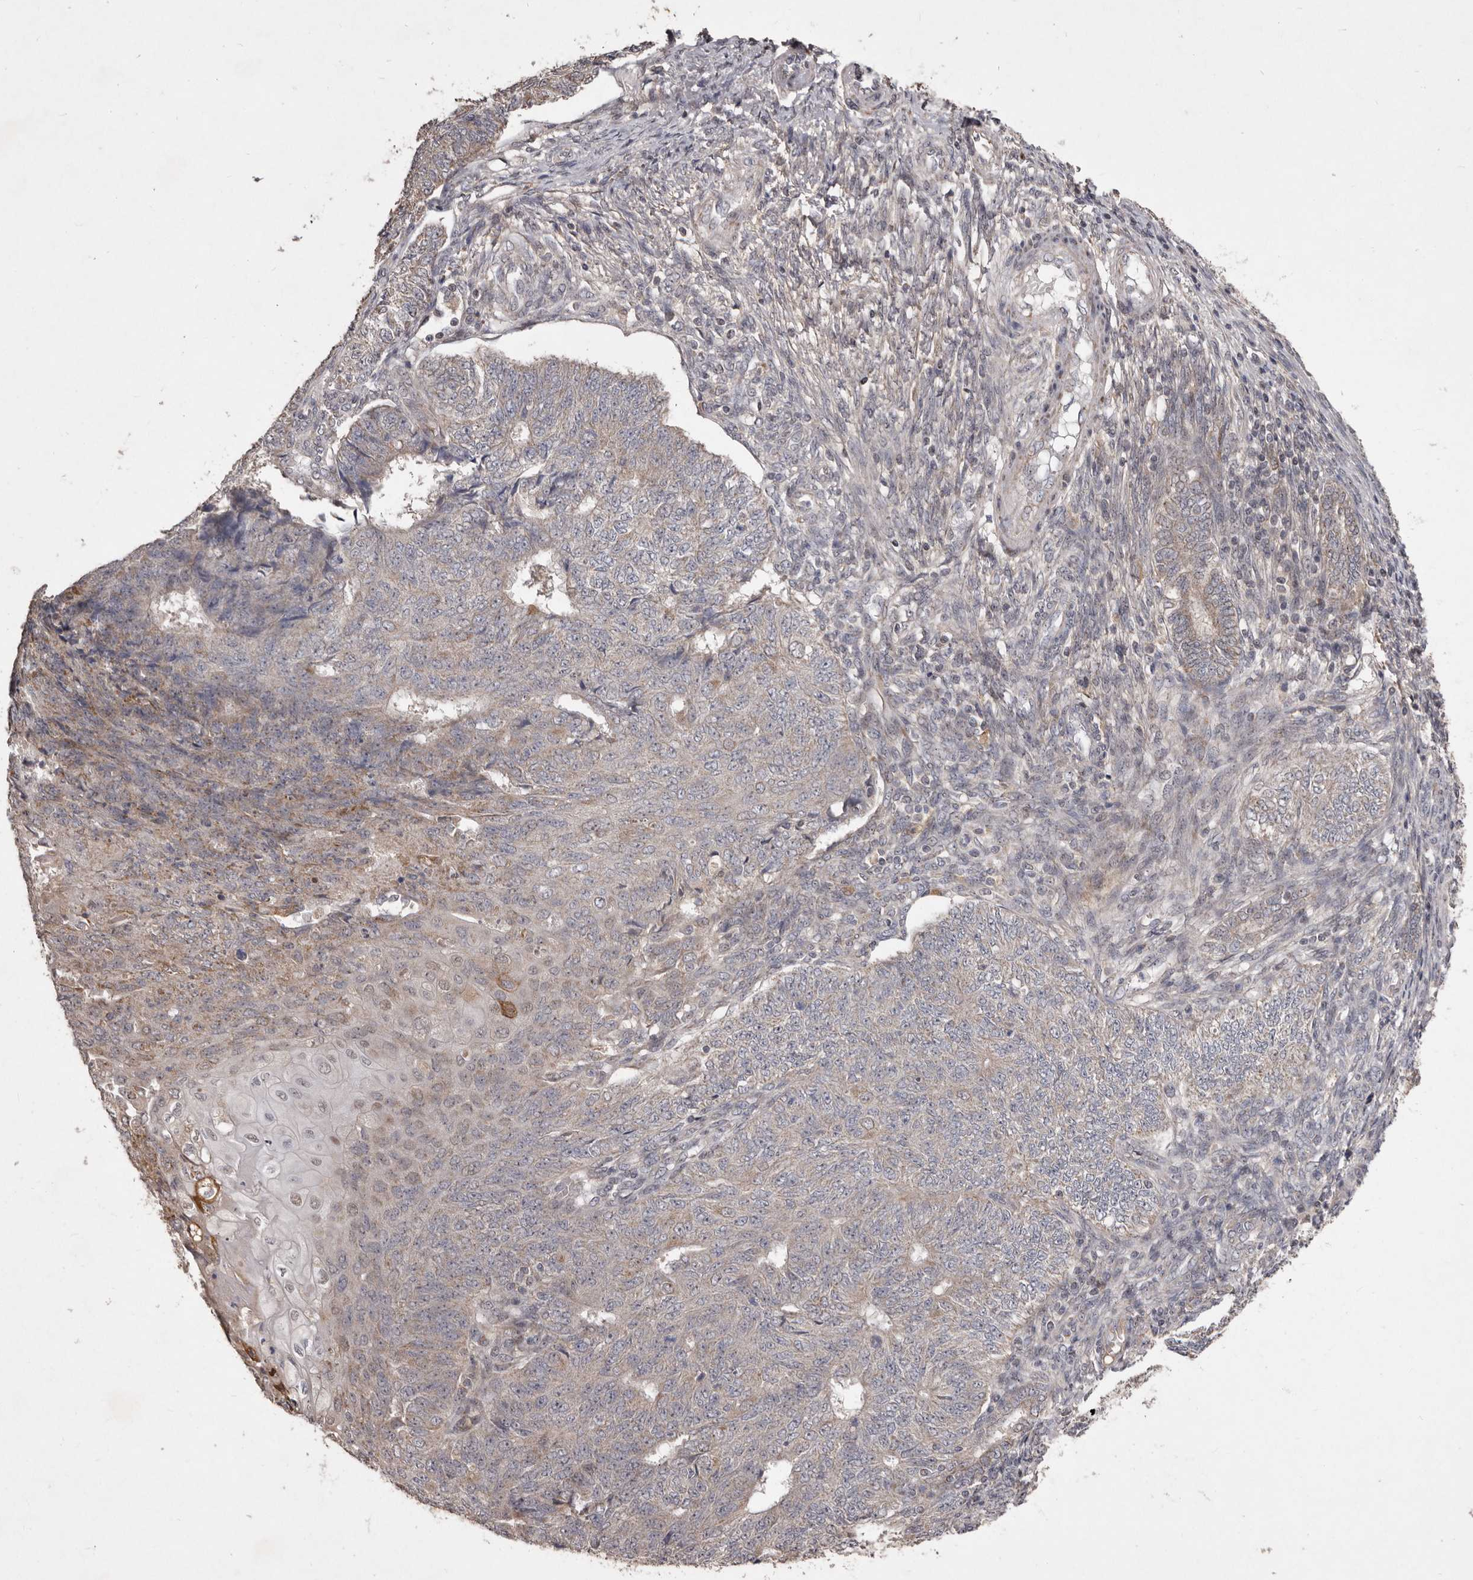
{"staining": {"intensity": "weak", "quantity": "25%-75%", "location": "cytoplasmic/membranous"}, "tissue": "endometrial cancer", "cell_type": "Tumor cells", "image_type": "cancer", "snomed": [{"axis": "morphology", "description": "Adenocarcinoma, NOS"}, {"axis": "topography", "description": "Endometrium"}], "caption": "Immunohistochemistry (IHC) staining of endometrial cancer, which demonstrates low levels of weak cytoplasmic/membranous expression in about 25%-75% of tumor cells indicating weak cytoplasmic/membranous protein expression. The staining was performed using DAB (brown) for protein detection and nuclei were counterstained in hematoxylin (blue).", "gene": "FLAD1", "patient": {"sex": "female", "age": 32}}